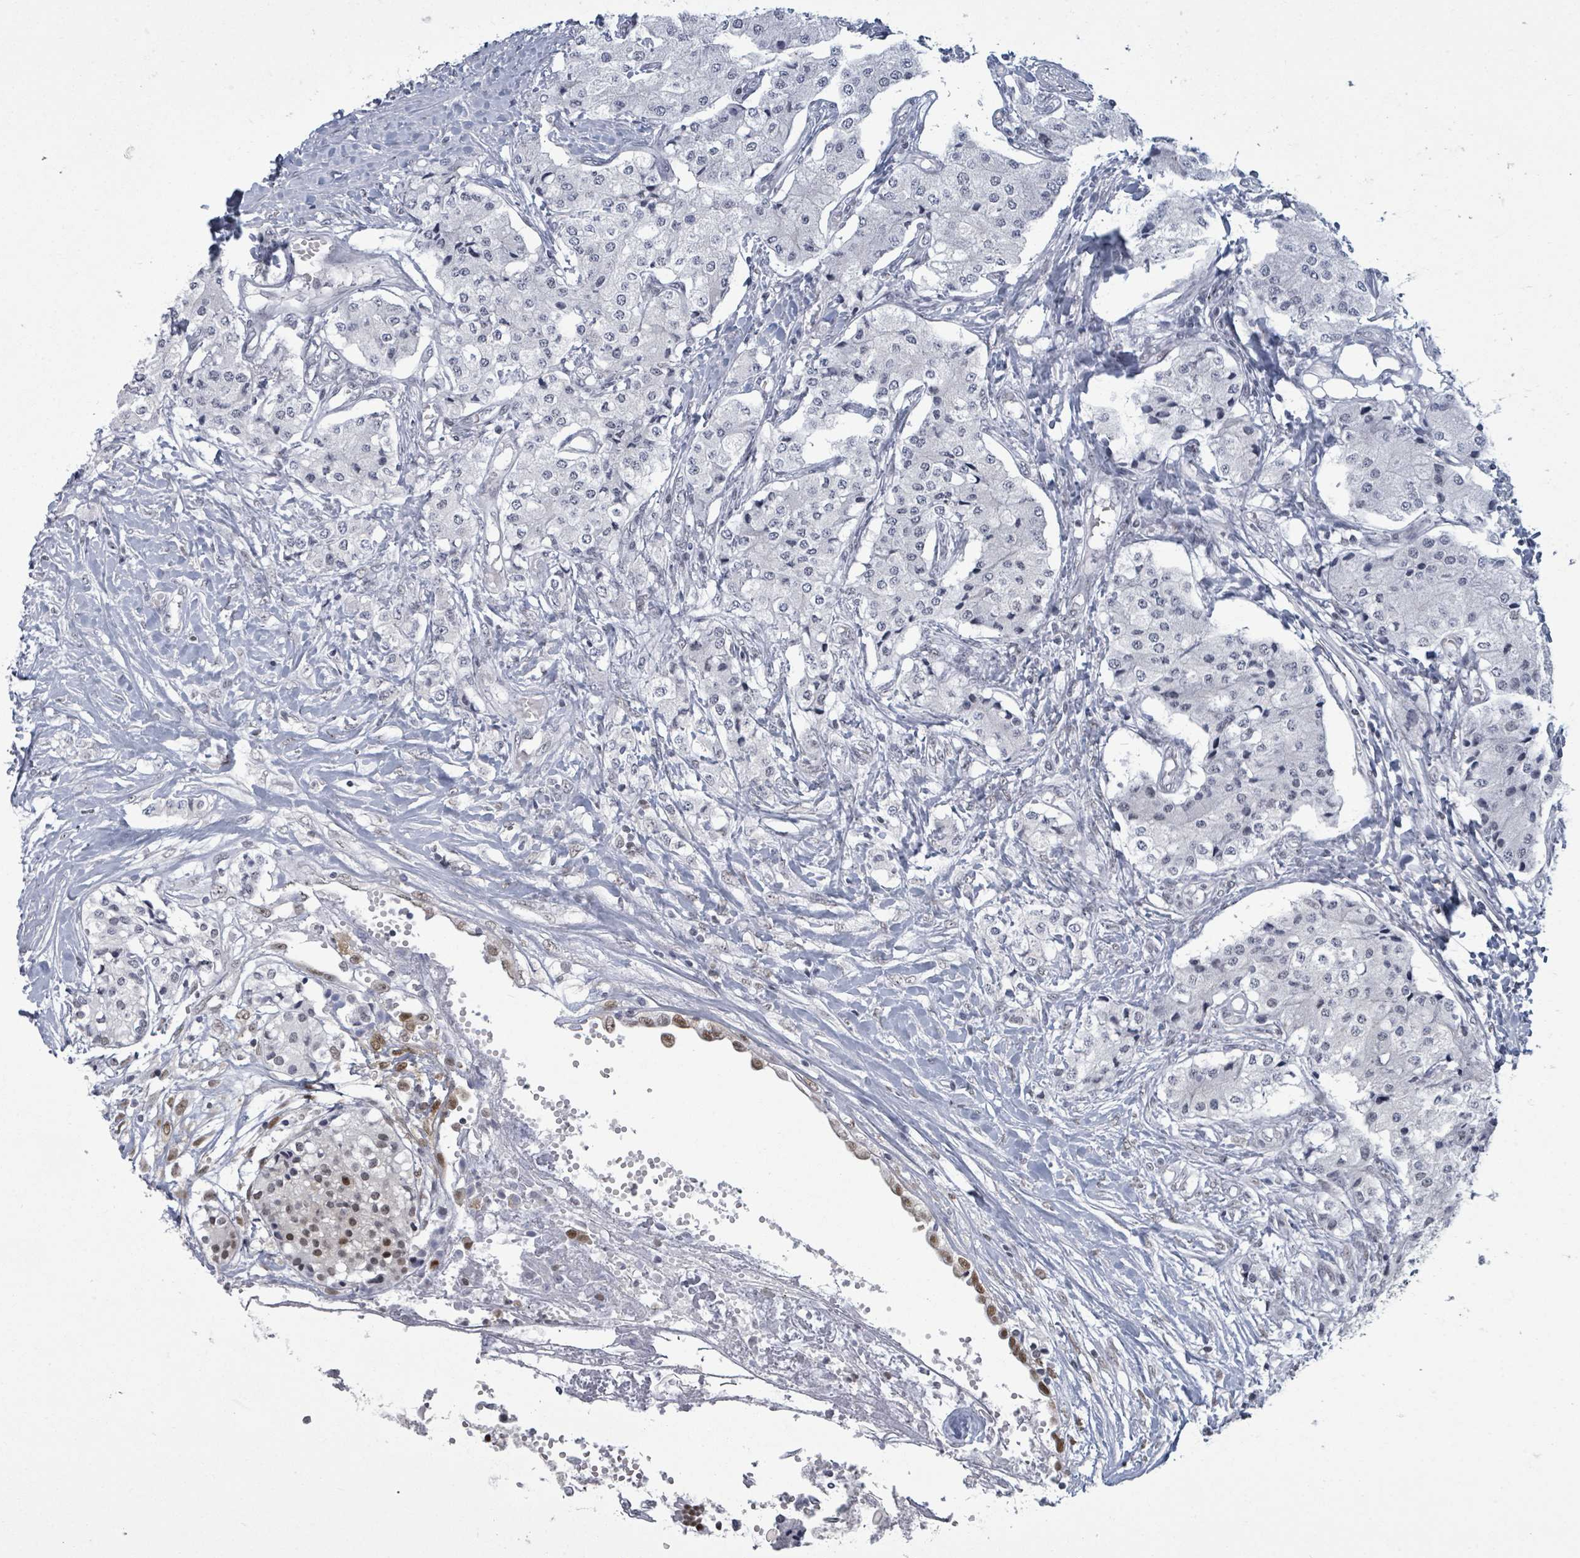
{"staining": {"intensity": "negative", "quantity": "none", "location": "none"}, "tissue": "carcinoid", "cell_type": "Tumor cells", "image_type": "cancer", "snomed": [{"axis": "morphology", "description": "Carcinoid, malignant, NOS"}, {"axis": "topography", "description": "Colon"}], "caption": "The micrograph shows no staining of tumor cells in malignant carcinoid. Brightfield microscopy of IHC stained with DAB (brown) and hematoxylin (blue), captured at high magnification.", "gene": "ERCC5", "patient": {"sex": "female", "age": 52}}